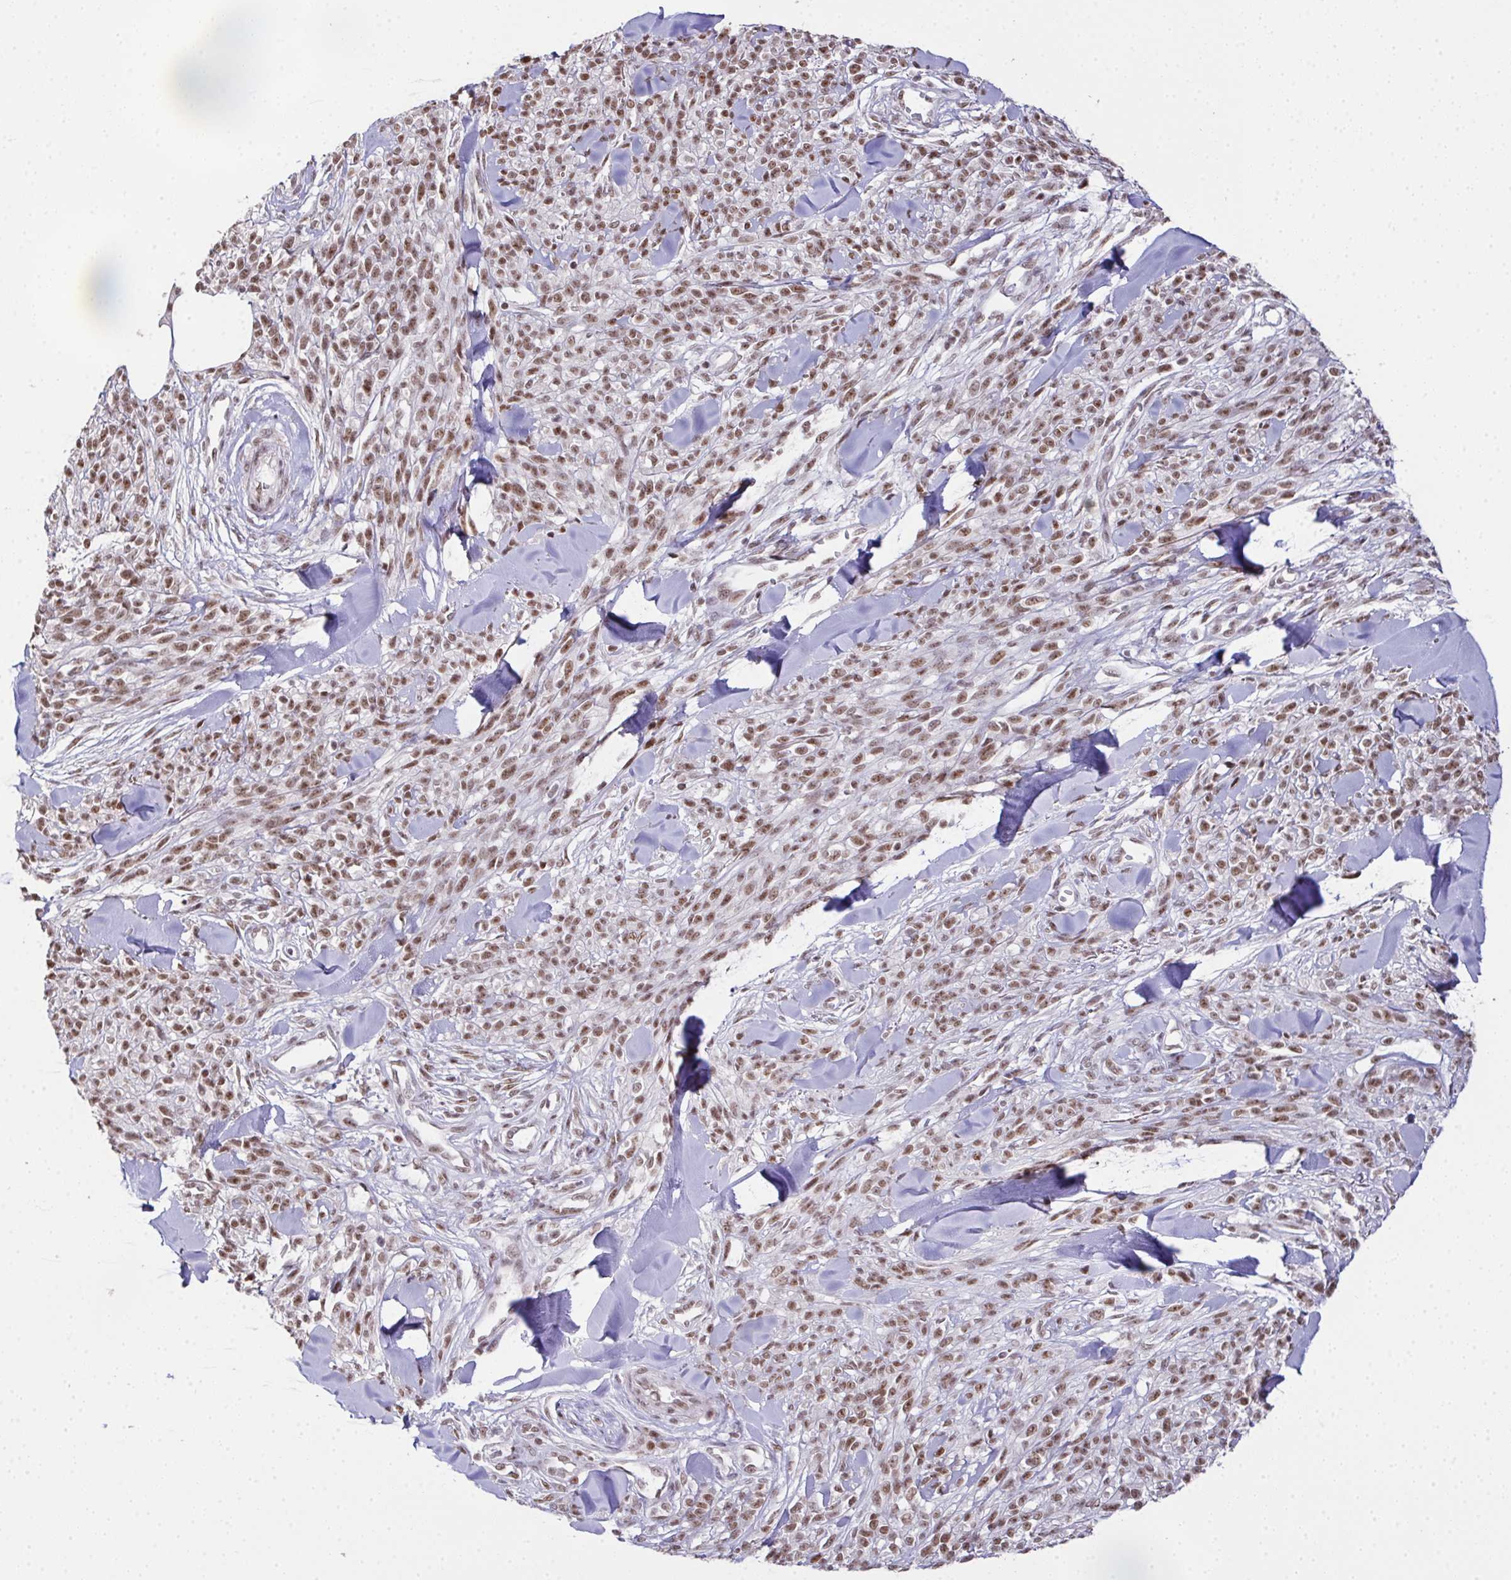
{"staining": {"intensity": "moderate", "quantity": ">75%", "location": "nuclear"}, "tissue": "melanoma", "cell_type": "Tumor cells", "image_type": "cancer", "snomed": [{"axis": "morphology", "description": "Malignant melanoma, NOS"}, {"axis": "topography", "description": "Skin"}, {"axis": "topography", "description": "Skin of trunk"}], "caption": "Tumor cells exhibit medium levels of moderate nuclear staining in about >75% of cells in malignant melanoma.", "gene": "ZNF800", "patient": {"sex": "male", "age": 74}}